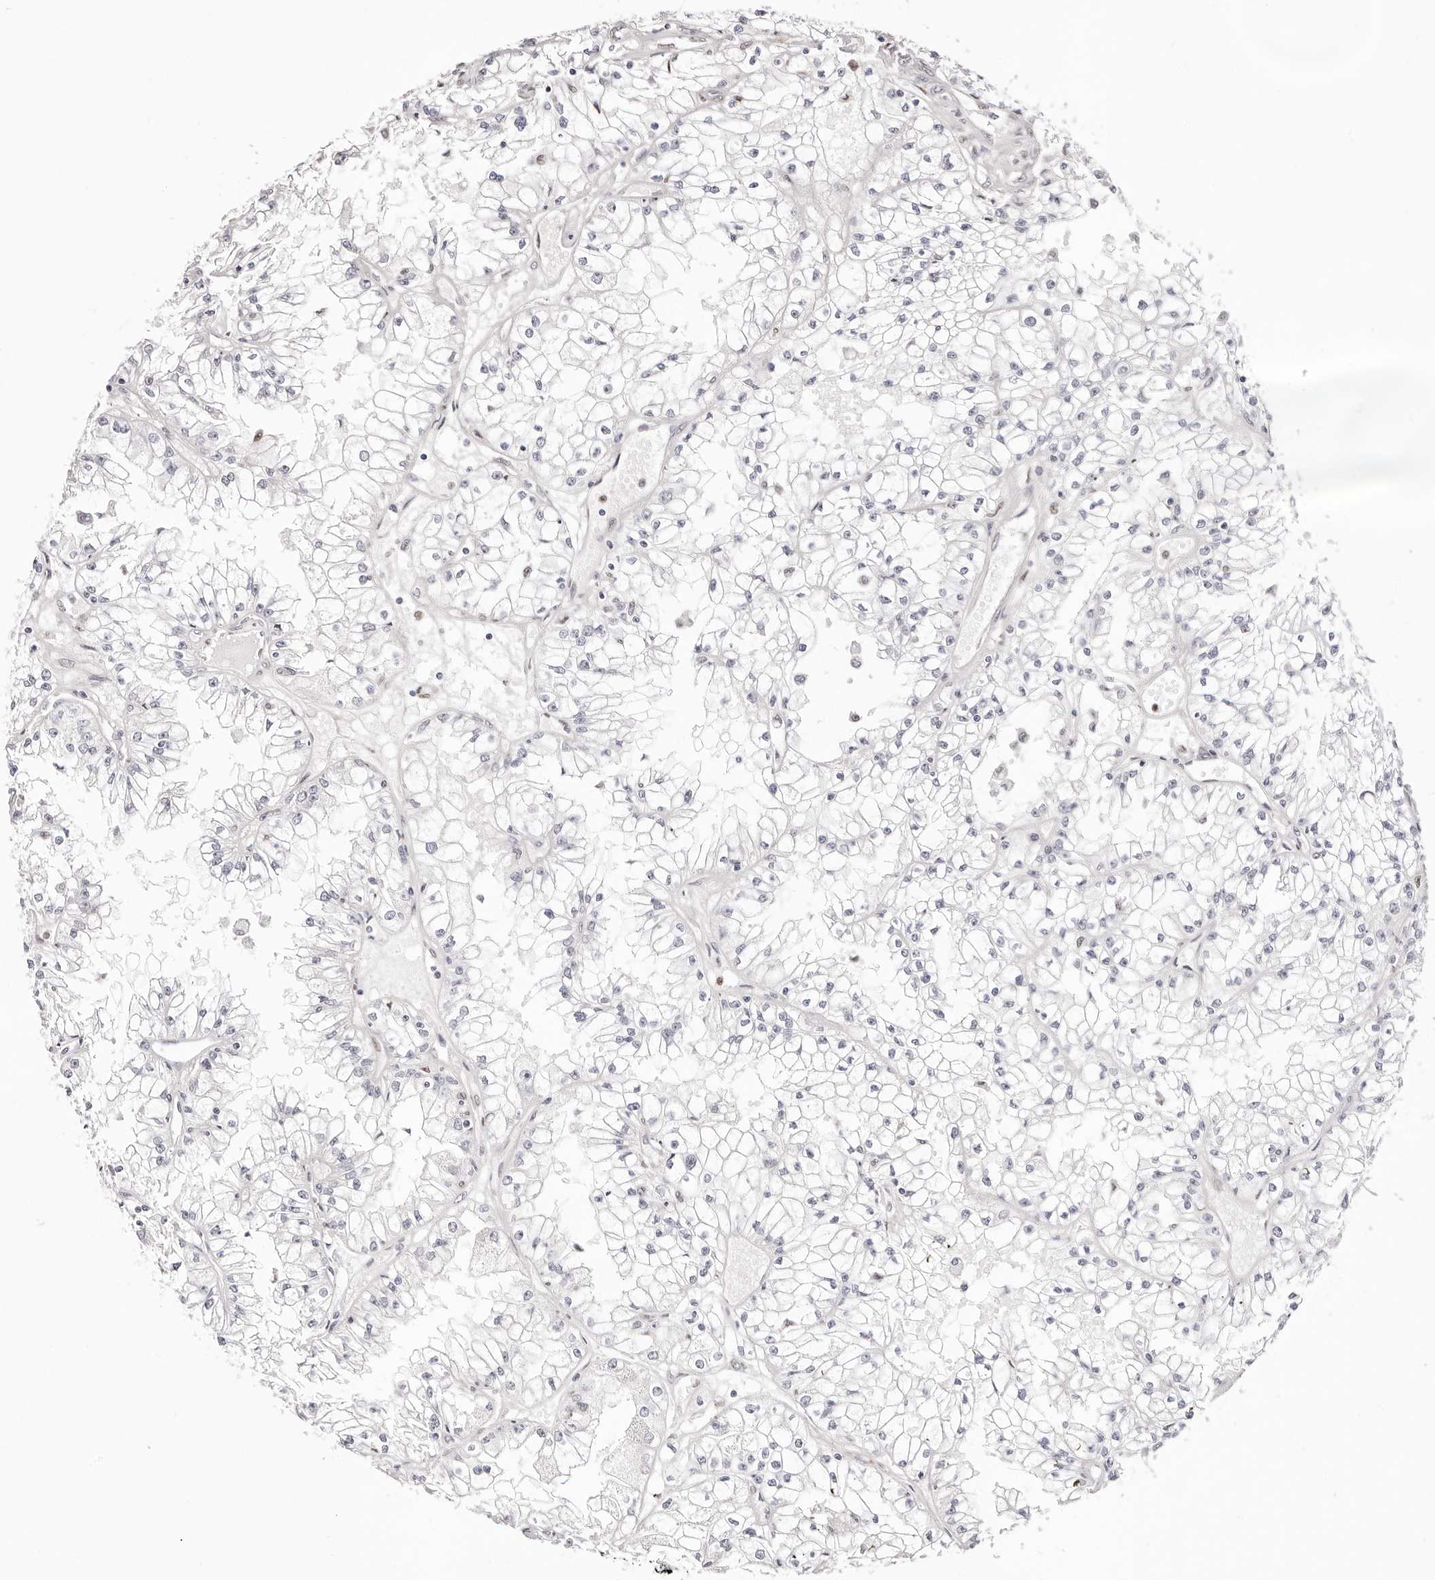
{"staining": {"intensity": "negative", "quantity": "none", "location": "none"}, "tissue": "renal cancer", "cell_type": "Tumor cells", "image_type": "cancer", "snomed": [{"axis": "morphology", "description": "Adenocarcinoma, NOS"}, {"axis": "topography", "description": "Kidney"}], "caption": "Human renal cancer (adenocarcinoma) stained for a protein using IHC displays no staining in tumor cells.", "gene": "TKT", "patient": {"sex": "male", "age": 56}}